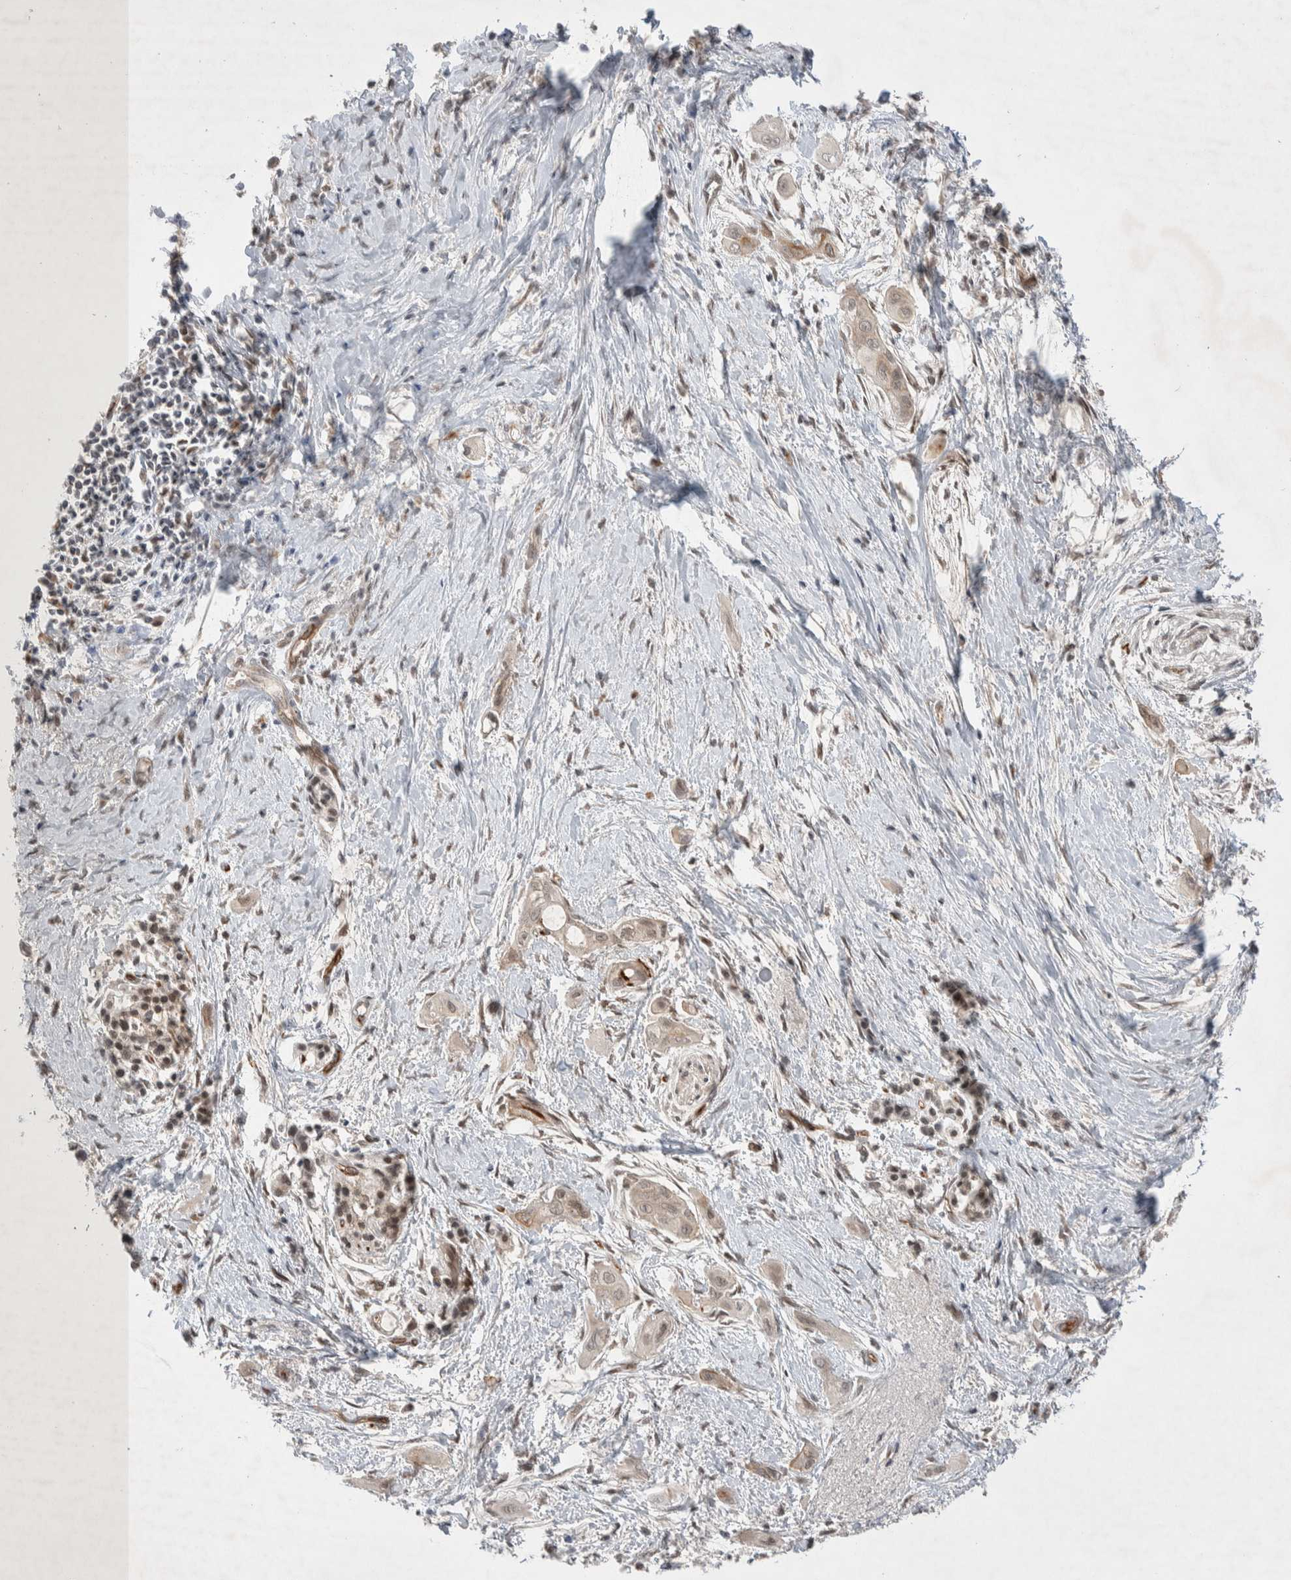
{"staining": {"intensity": "weak", "quantity": "<25%", "location": "nuclear"}, "tissue": "pancreatic cancer", "cell_type": "Tumor cells", "image_type": "cancer", "snomed": [{"axis": "morphology", "description": "Adenocarcinoma, NOS"}, {"axis": "topography", "description": "Pancreas"}], "caption": "This is an immunohistochemistry (IHC) histopathology image of human adenocarcinoma (pancreatic). There is no positivity in tumor cells.", "gene": "ZNF704", "patient": {"sex": "male", "age": 59}}